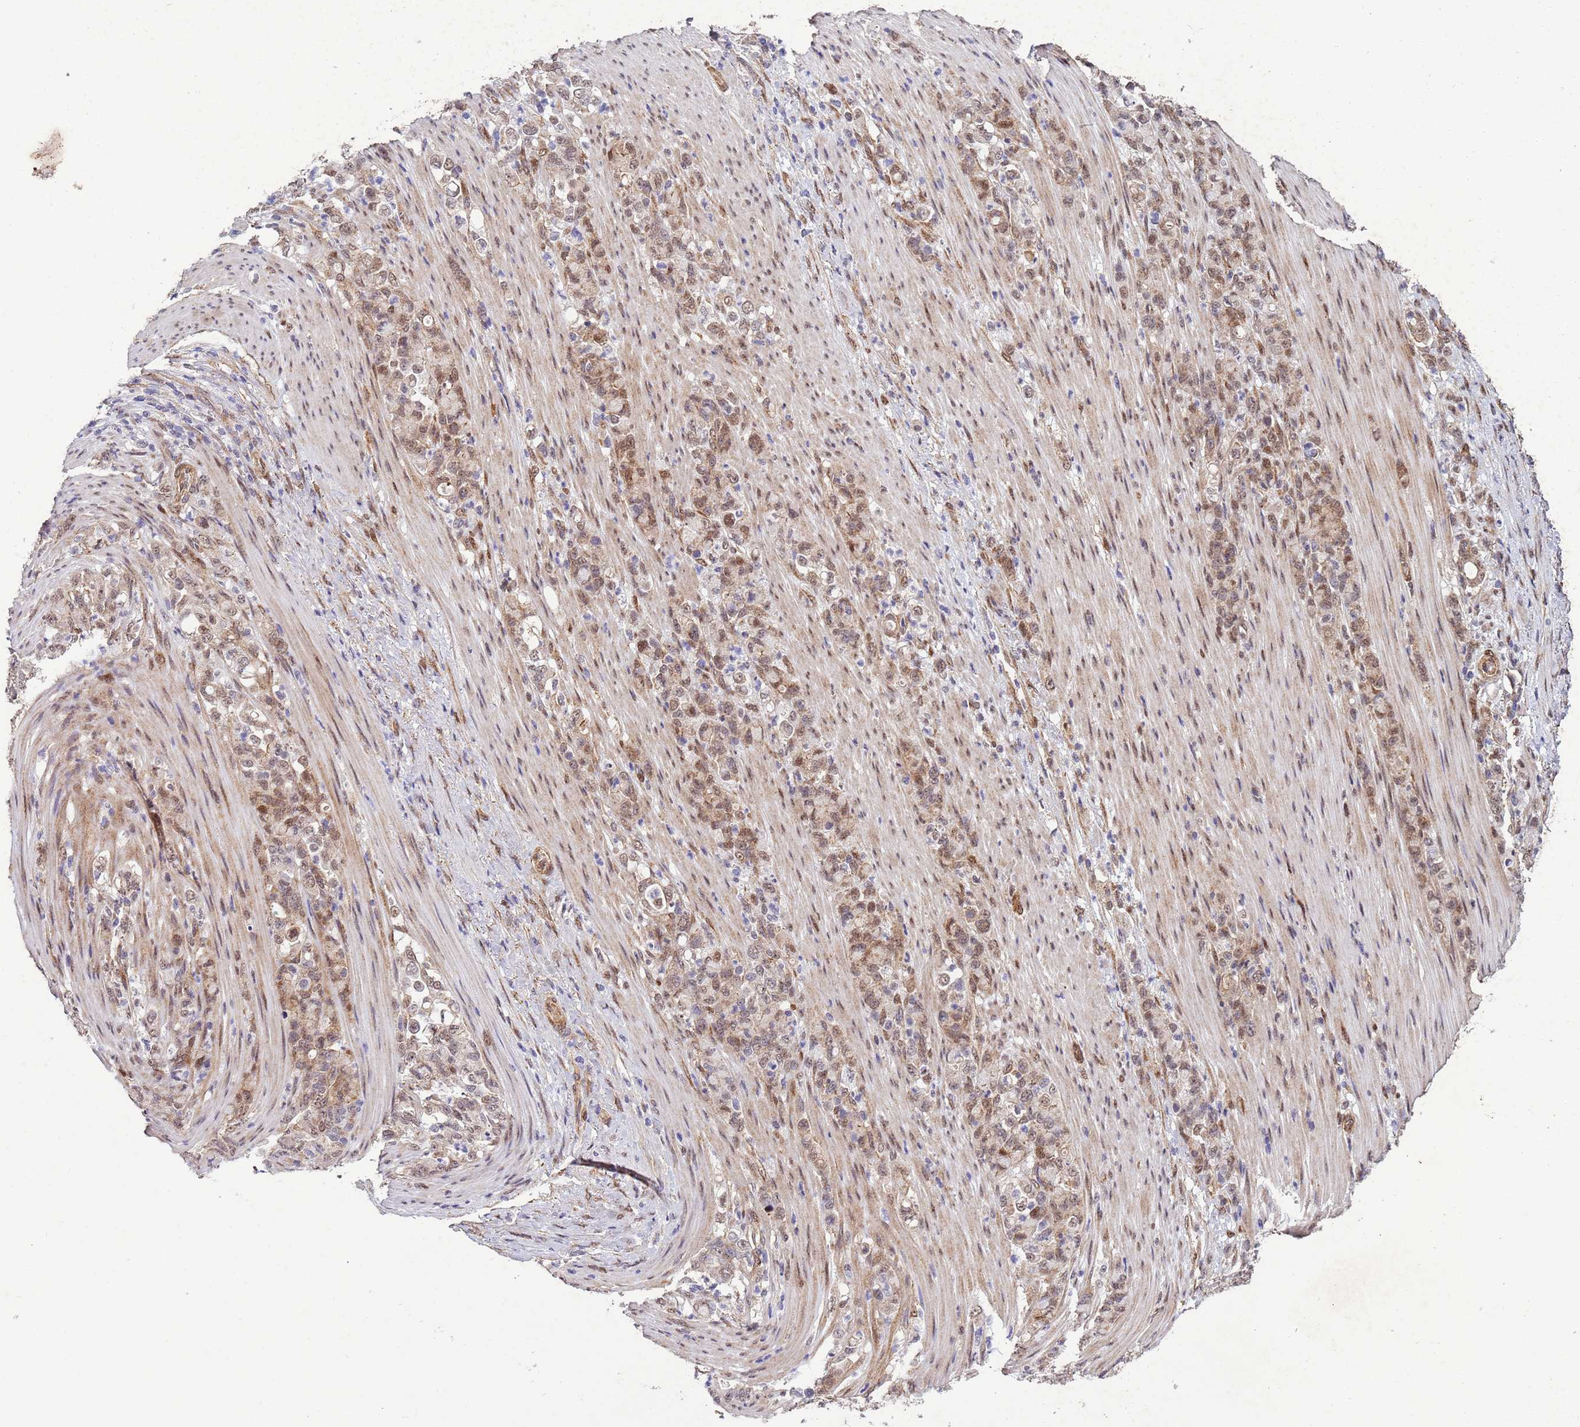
{"staining": {"intensity": "moderate", "quantity": ">75%", "location": "cytoplasmic/membranous,nuclear"}, "tissue": "stomach cancer", "cell_type": "Tumor cells", "image_type": "cancer", "snomed": [{"axis": "morphology", "description": "Normal tissue, NOS"}, {"axis": "morphology", "description": "Adenocarcinoma, NOS"}, {"axis": "topography", "description": "Stomach"}], "caption": "A histopathology image of human stomach cancer stained for a protein shows moderate cytoplasmic/membranous and nuclear brown staining in tumor cells.", "gene": "TRIP6", "patient": {"sex": "female", "age": 79}}